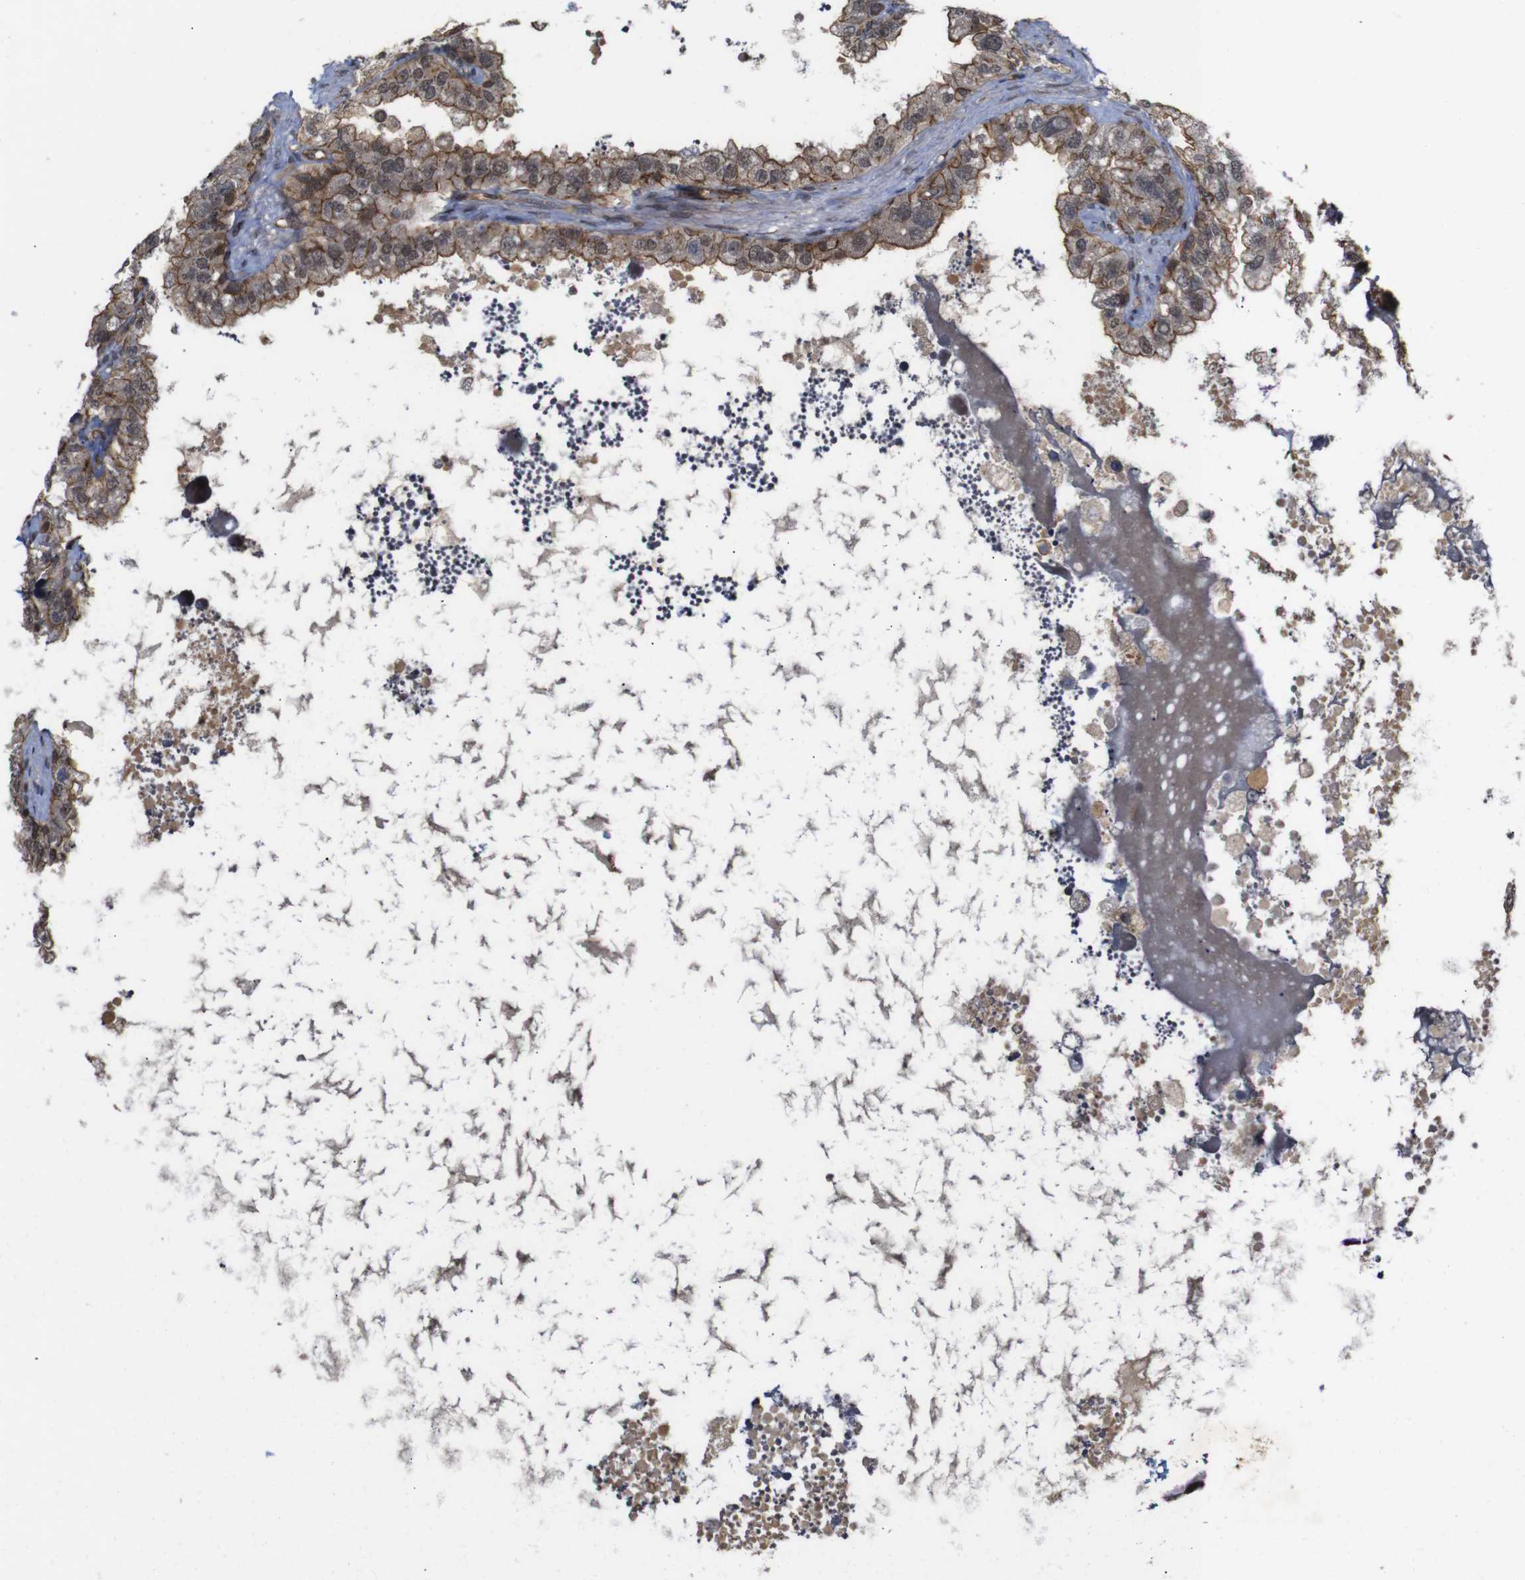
{"staining": {"intensity": "moderate", "quantity": ">75%", "location": "cytoplasmic/membranous"}, "tissue": "seminal vesicle", "cell_type": "Glandular cells", "image_type": "normal", "snomed": [{"axis": "morphology", "description": "Normal tissue, NOS"}, {"axis": "topography", "description": "Seminal veicle"}], "caption": "Protein staining shows moderate cytoplasmic/membranous expression in about >75% of glandular cells in normal seminal vesicle.", "gene": "NANOS1", "patient": {"sex": "male", "age": 68}}